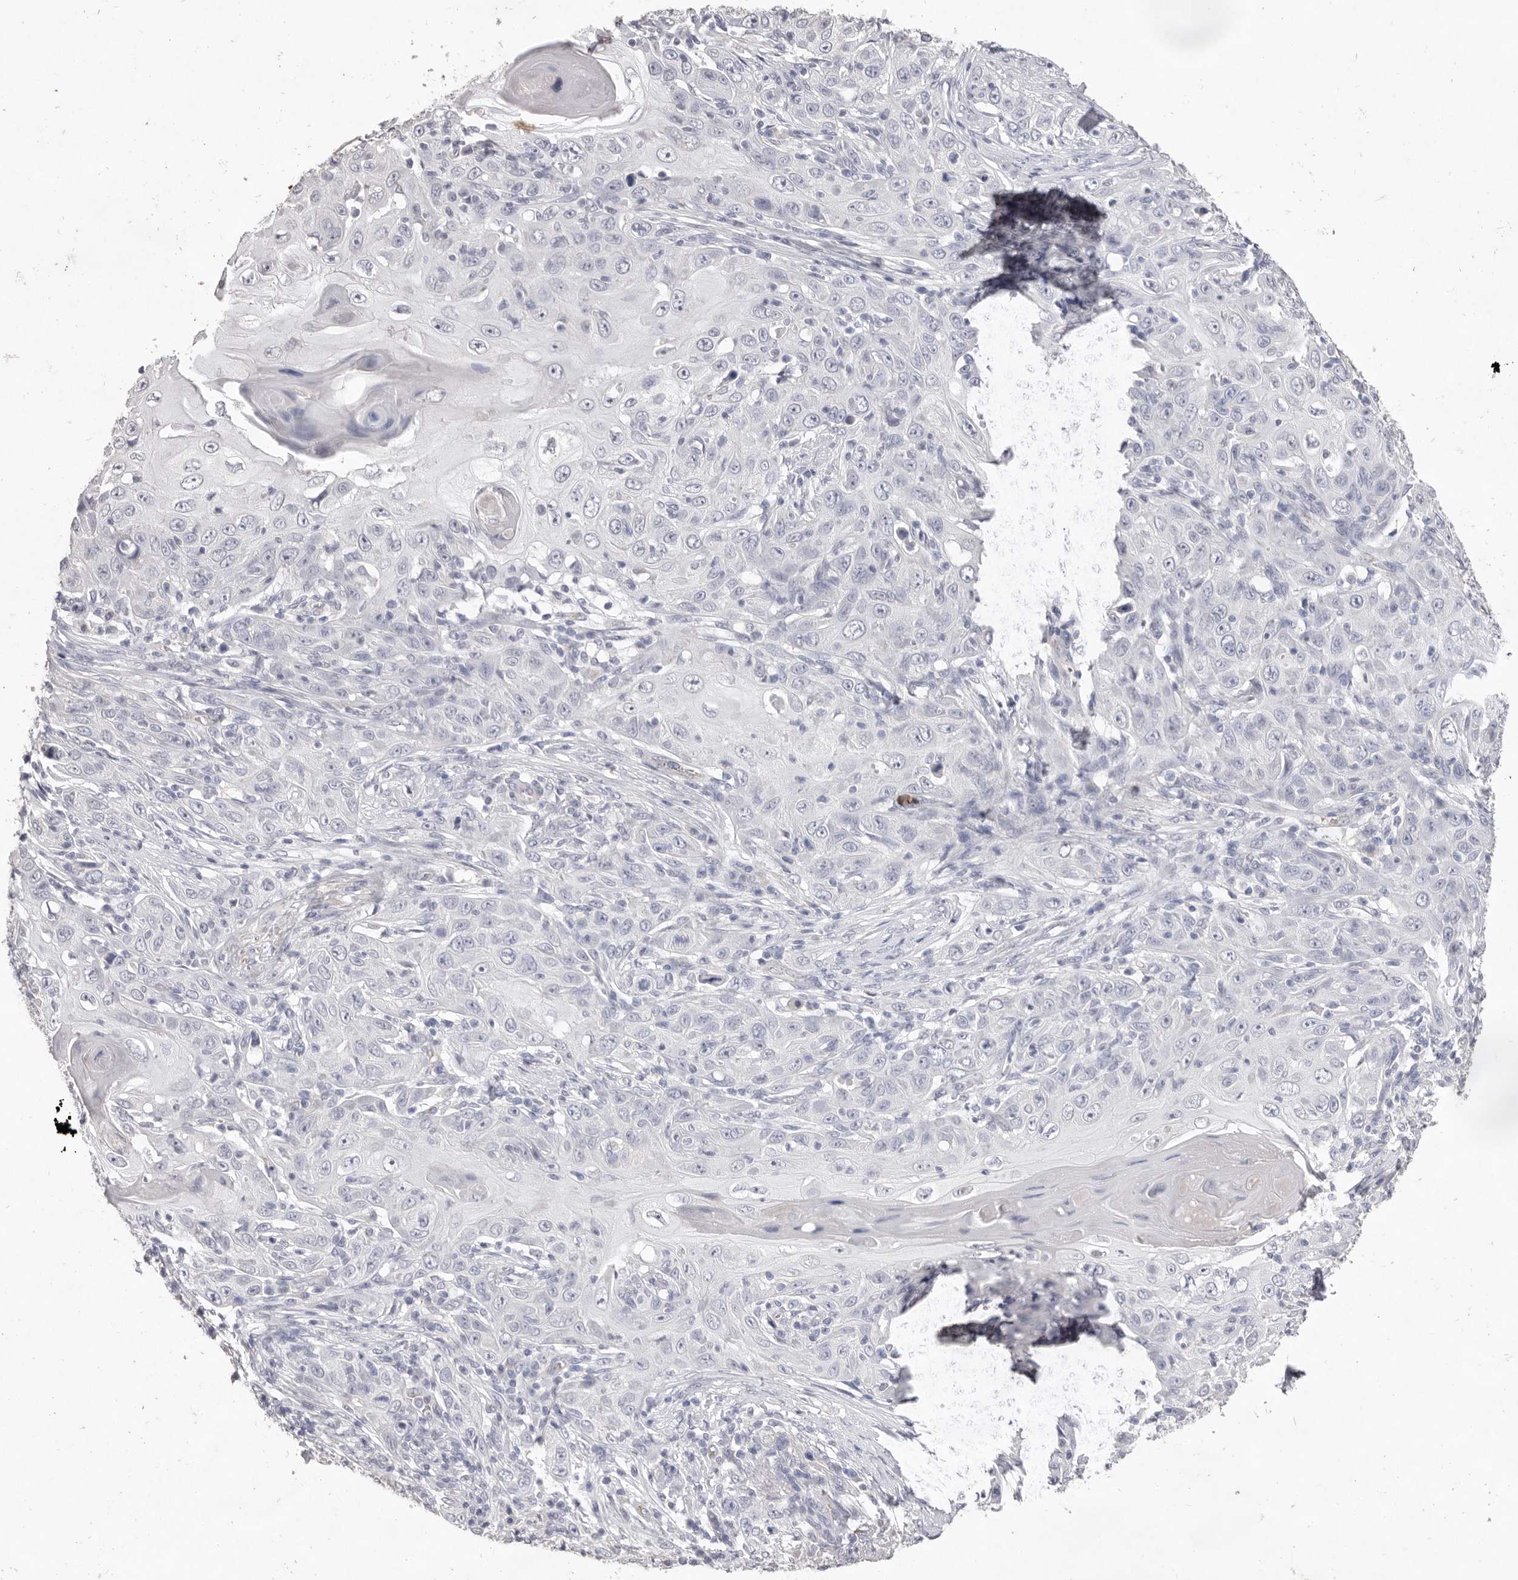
{"staining": {"intensity": "negative", "quantity": "none", "location": "none"}, "tissue": "skin cancer", "cell_type": "Tumor cells", "image_type": "cancer", "snomed": [{"axis": "morphology", "description": "Squamous cell carcinoma, NOS"}, {"axis": "topography", "description": "Skin"}], "caption": "Human skin cancer (squamous cell carcinoma) stained for a protein using immunohistochemistry displays no positivity in tumor cells.", "gene": "ZYG11B", "patient": {"sex": "female", "age": 88}}